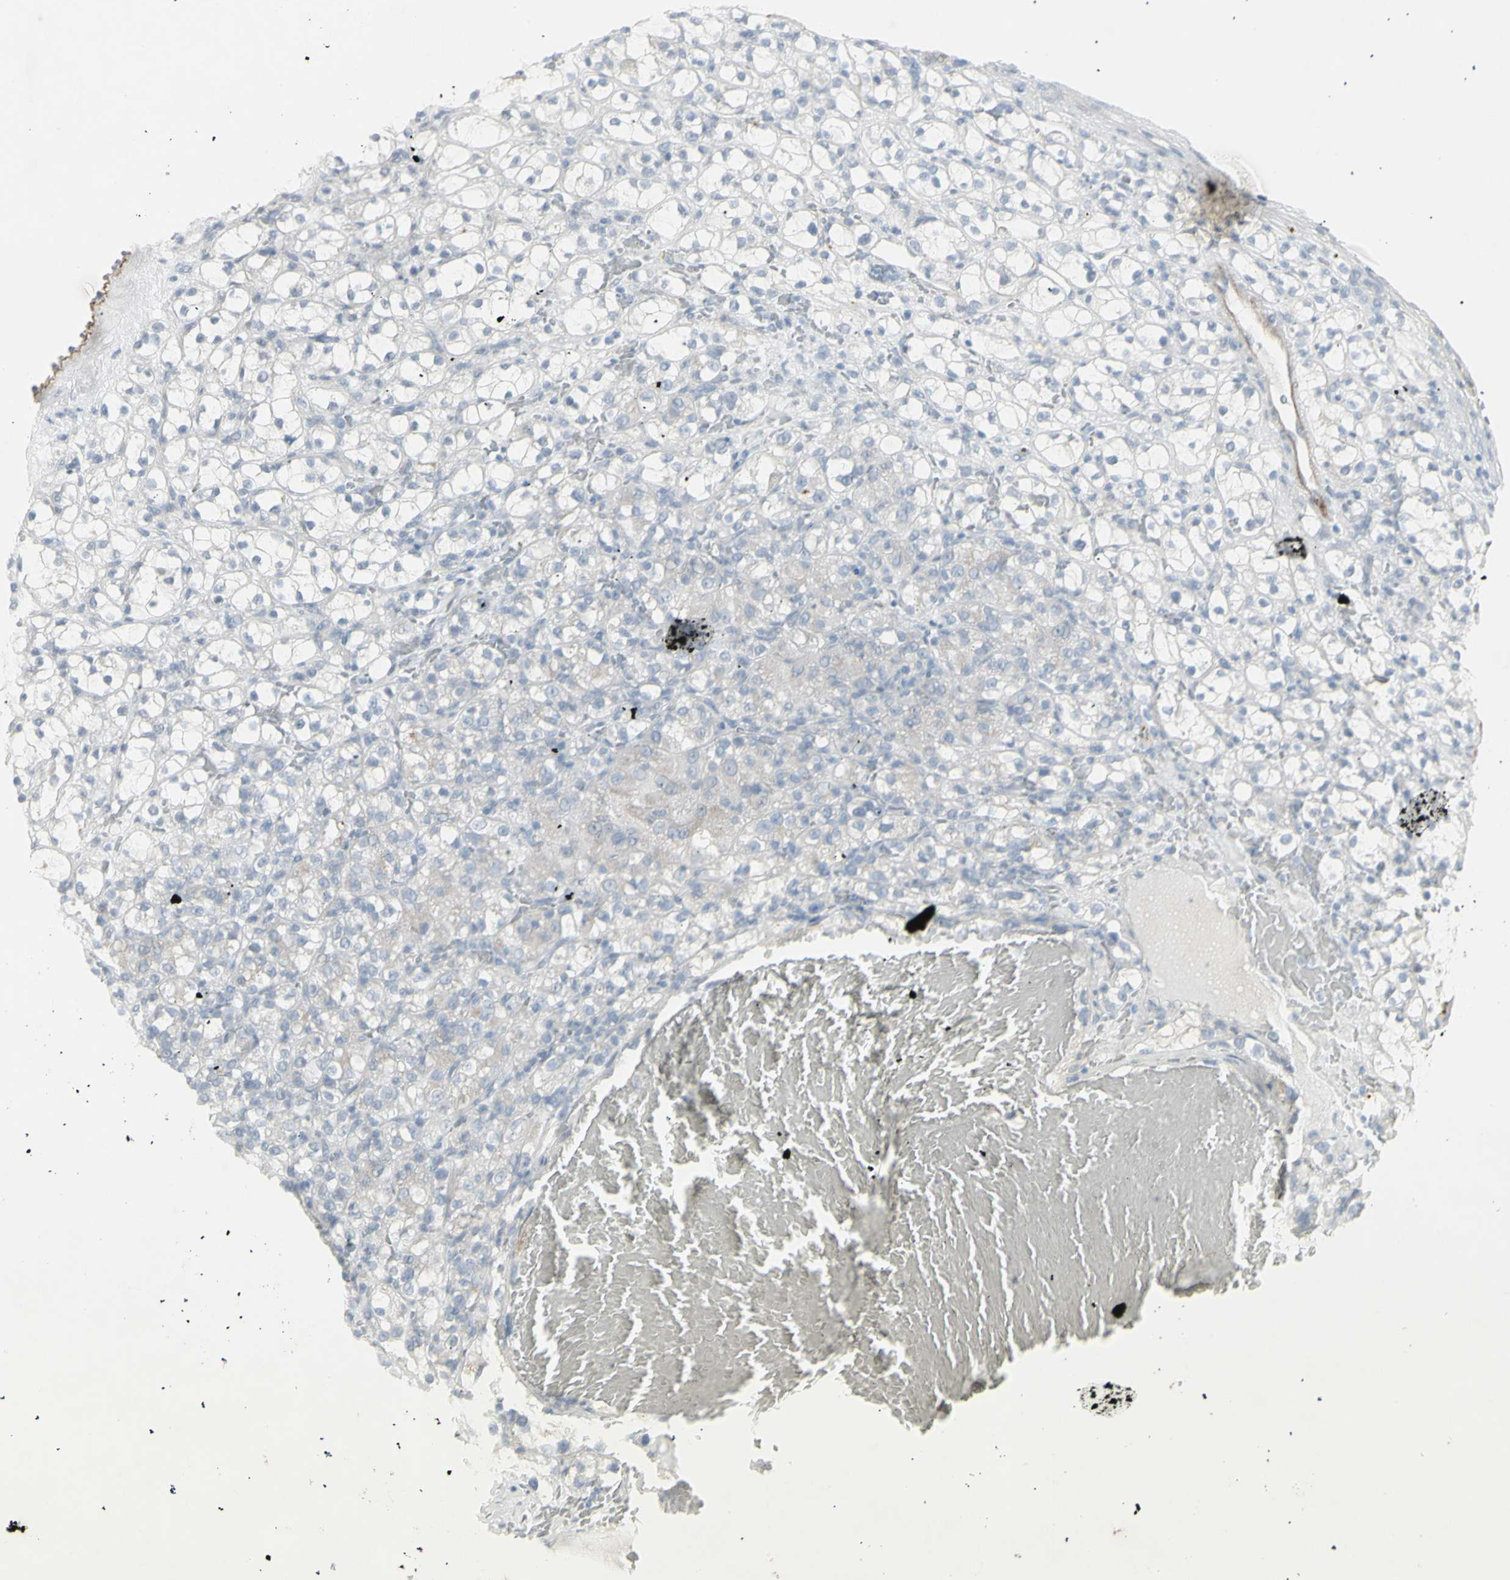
{"staining": {"intensity": "weak", "quantity": "<25%", "location": "cytoplasmic/membranous"}, "tissue": "renal cancer", "cell_type": "Tumor cells", "image_type": "cancer", "snomed": [{"axis": "morphology", "description": "Adenocarcinoma, NOS"}, {"axis": "topography", "description": "Kidney"}], "caption": "Immunohistochemistry (IHC) of human renal cancer displays no expression in tumor cells.", "gene": "YBX2", "patient": {"sex": "male", "age": 61}}